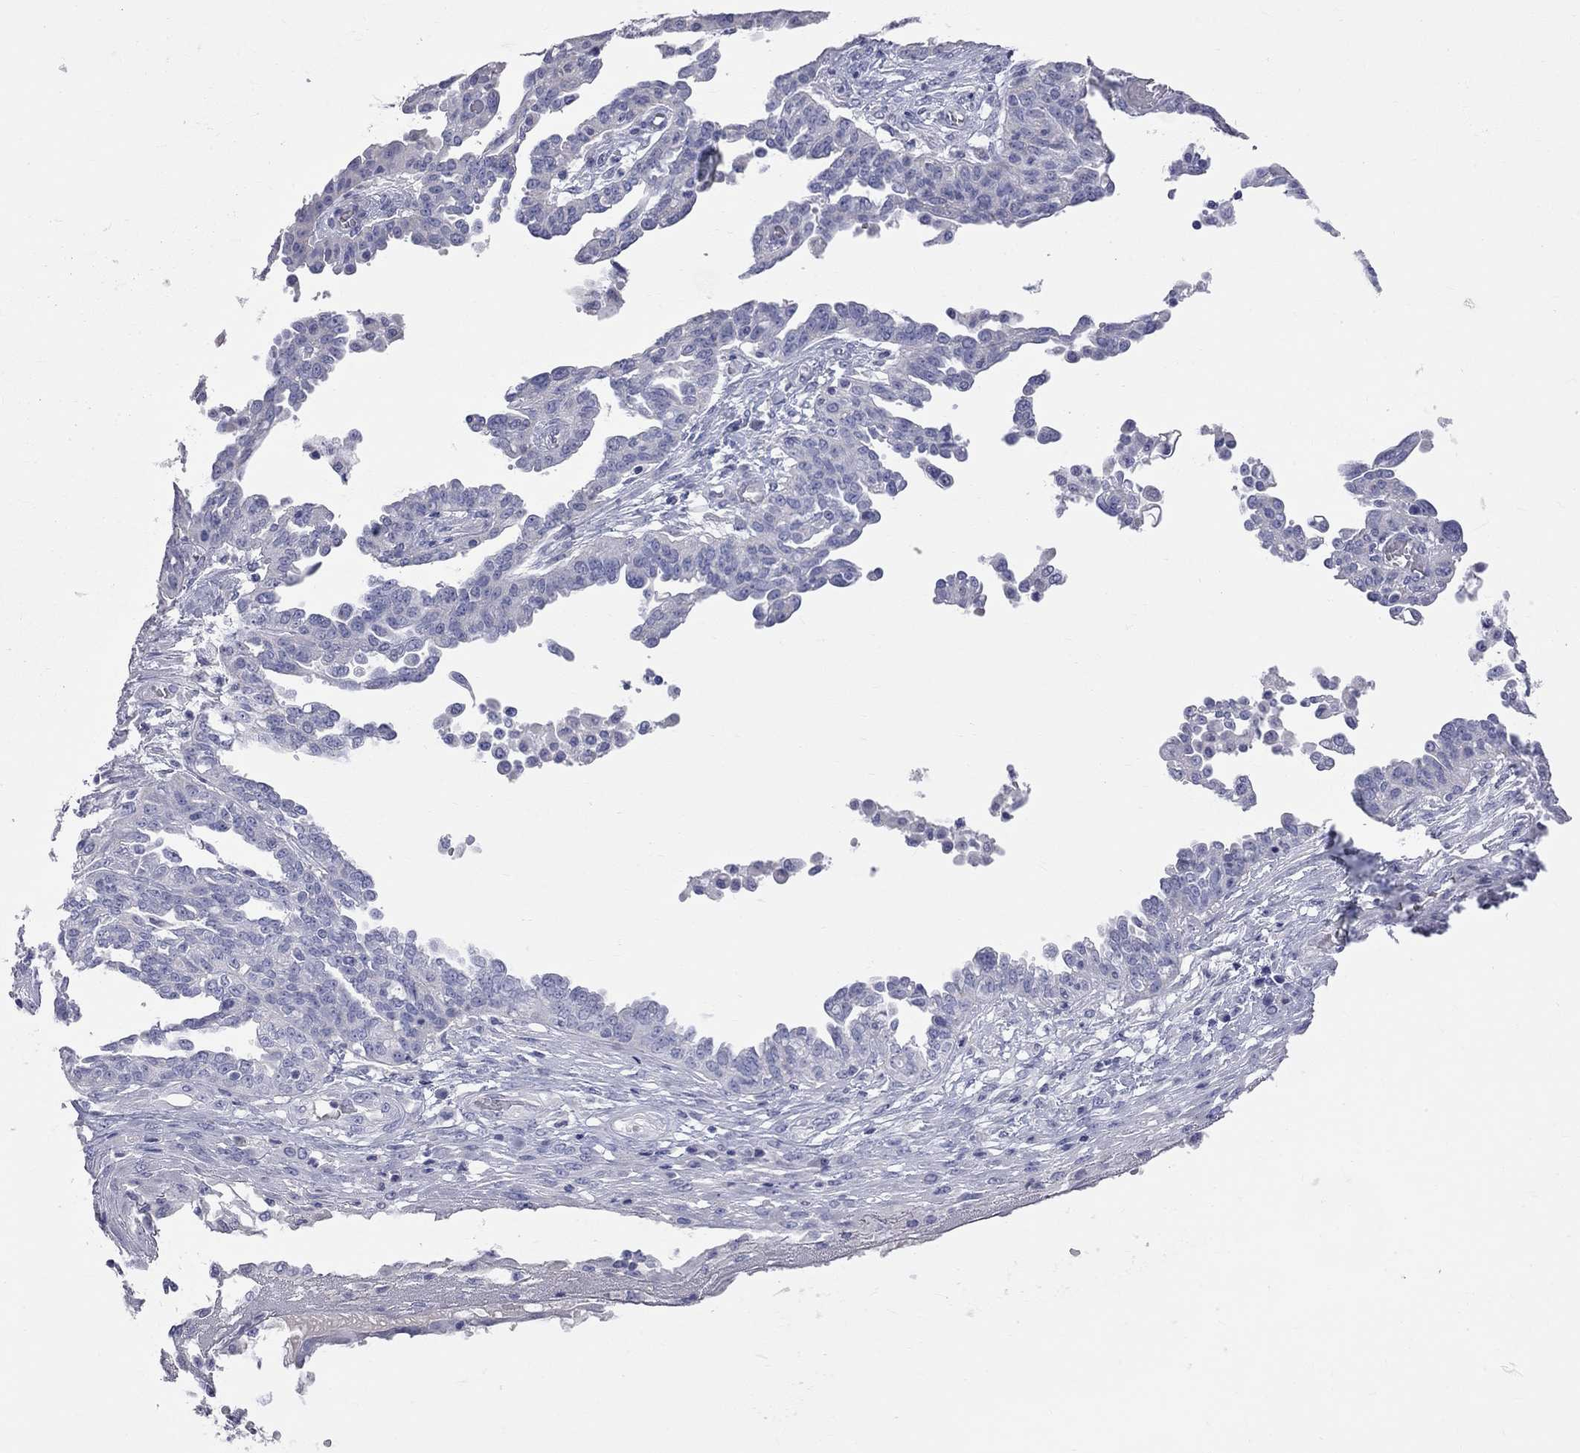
{"staining": {"intensity": "negative", "quantity": "none", "location": "none"}, "tissue": "ovarian cancer", "cell_type": "Tumor cells", "image_type": "cancer", "snomed": [{"axis": "morphology", "description": "Cystadenocarcinoma, serous, NOS"}, {"axis": "topography", "description": "Ovary"}], "caption": "There is no significant staining in tumor cells of serous cystadenocarcinoma (ovarian).", "gene": "KCND2", "patient": {"sex": "female", "age": 67}}